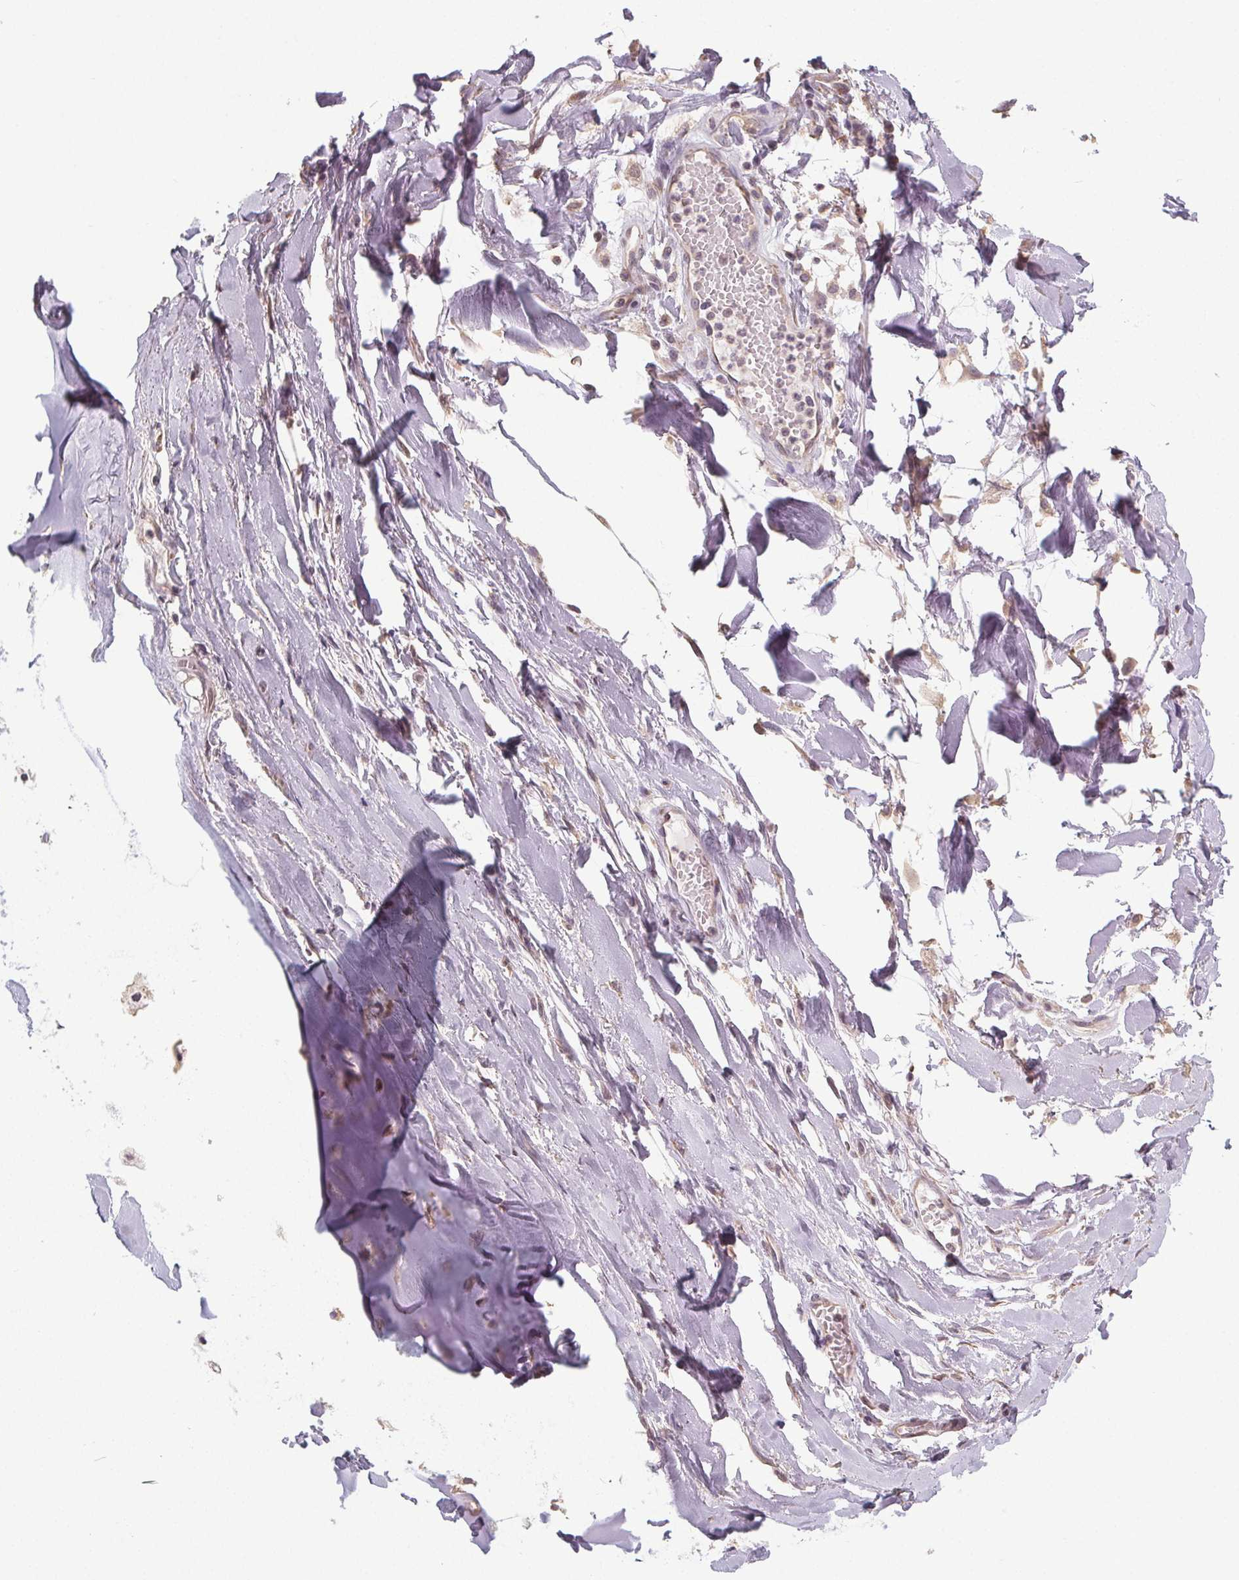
{"staining": {"intensity": "weak", "quantity": "25%-75%", "location": "cytoplasmic/membranous"}, "tissue": "soft tissue", "cell_type": "Chondrocytes", "image_type": "normal", "snomed": [{"axis": "morphology", "description": "Normal tissue, NOS"}, {"axis": "topography", "description": "Cartilage tissue"}, {"axis": "topography", "description": "Nasopharynx"}, {"axis": "topography", "description": "Thyroid gland"}], "caption": "Immunohistochemical staining of benign human soft tissue displays low levels of weak cytoplasmic/membranous staining in approximately 25%-75% of chondrocytes.", "gene": "SLC26A2", "patient": {"sex": "male", "age": 63}}